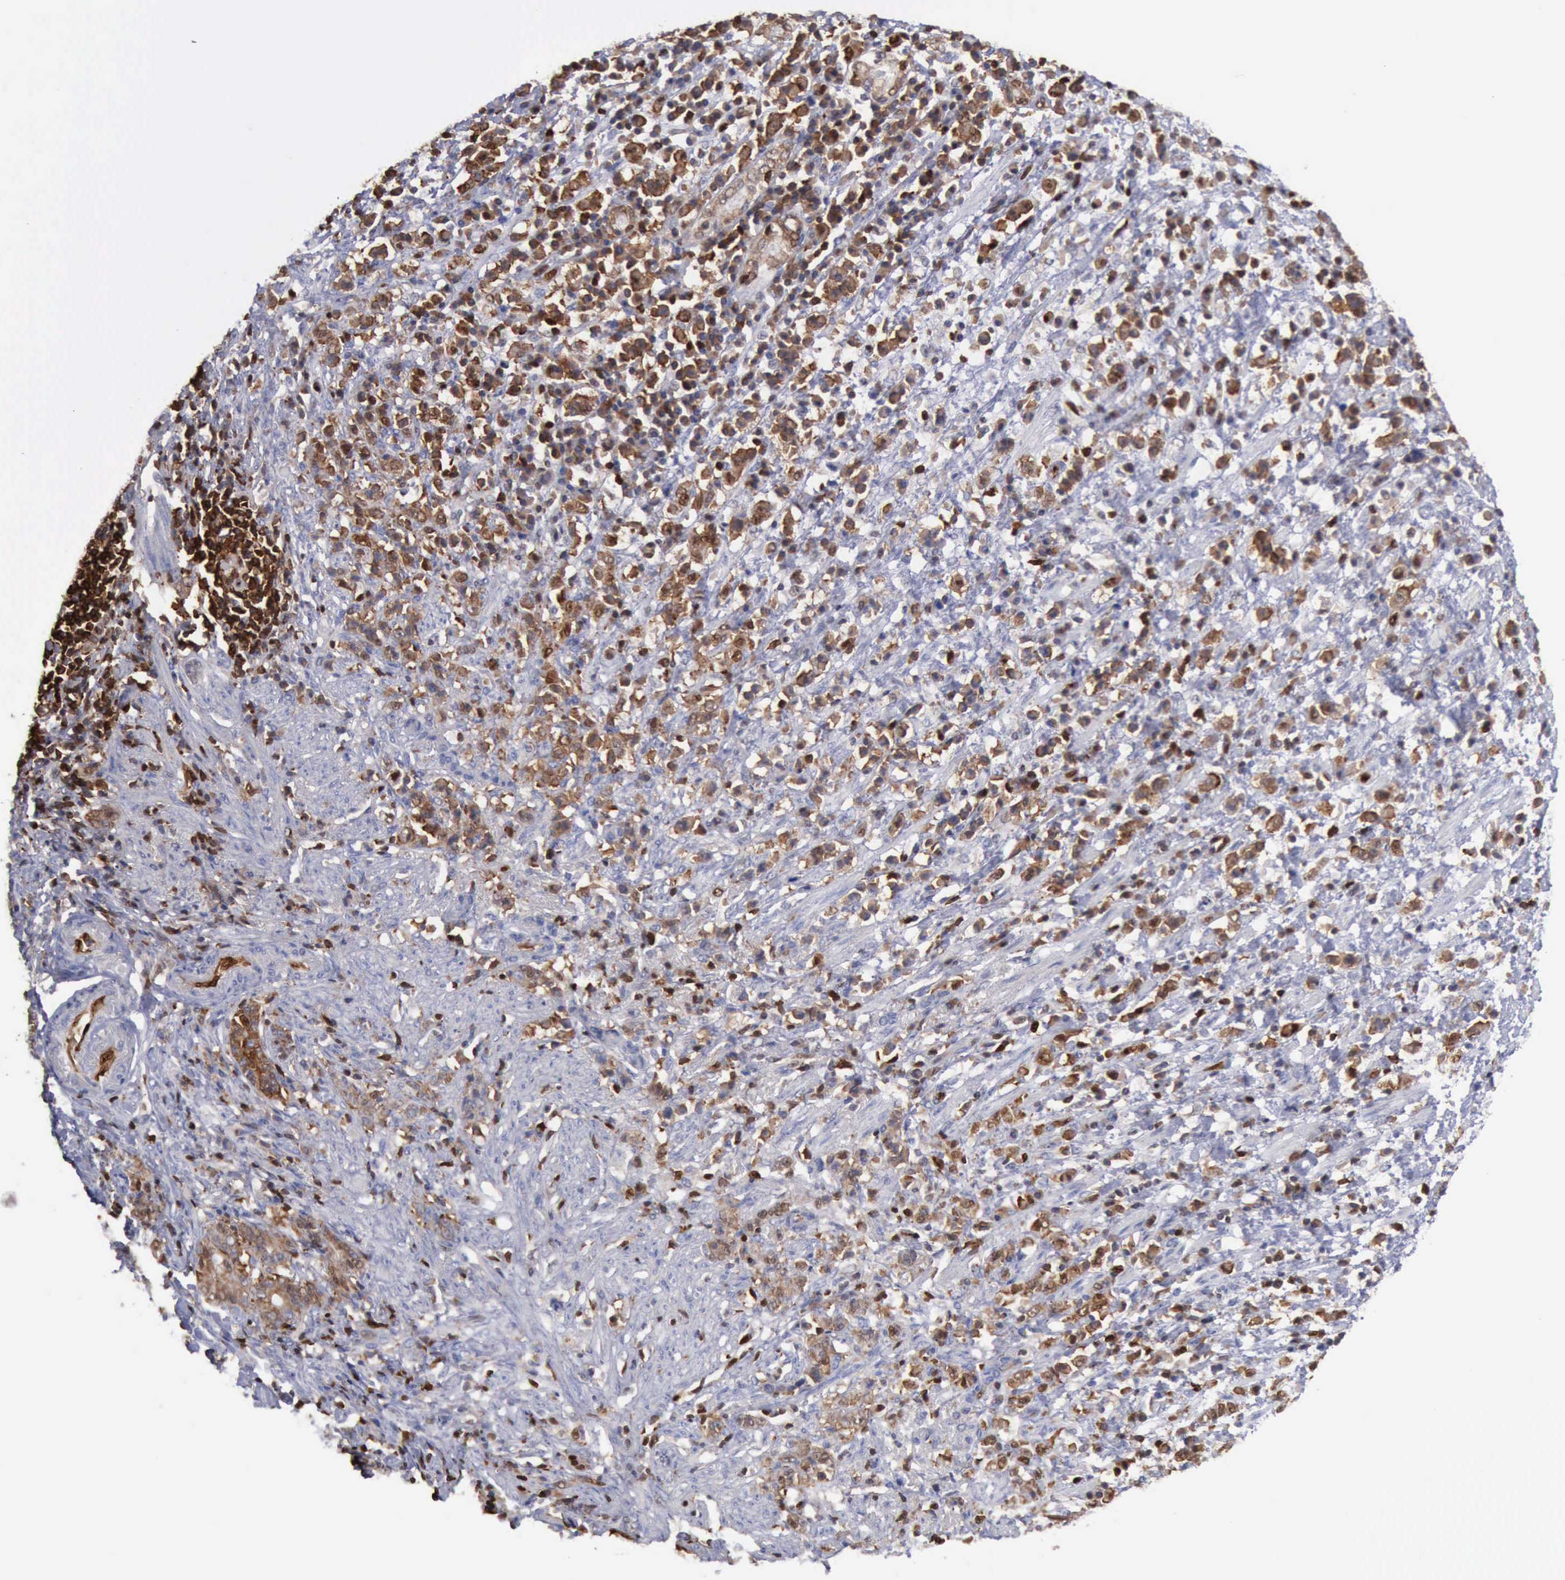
{"staining": {"intensity": "strong", "quantity": ">75%", "location": "cytoplasmic/membranous,nuclear"}, "tissue": "stomach cancer", "cell_type": "Tumor cells", "image_type": "cancer", "snomed": [{"axis": "morphology", "description": "Adenocarcinoma, NOS"}, {"axis": "topography", "description": "Stomach, lower"}], "caption": "Immunohistochemistry of human adenocarcinoma (stomach) shows high levels of strong cytoplasmic/membranous and nuclear staining in approximately >75% of tumor cells.", "gene": "PDCD4", "patient": {"sex": "male", "age": 88}}